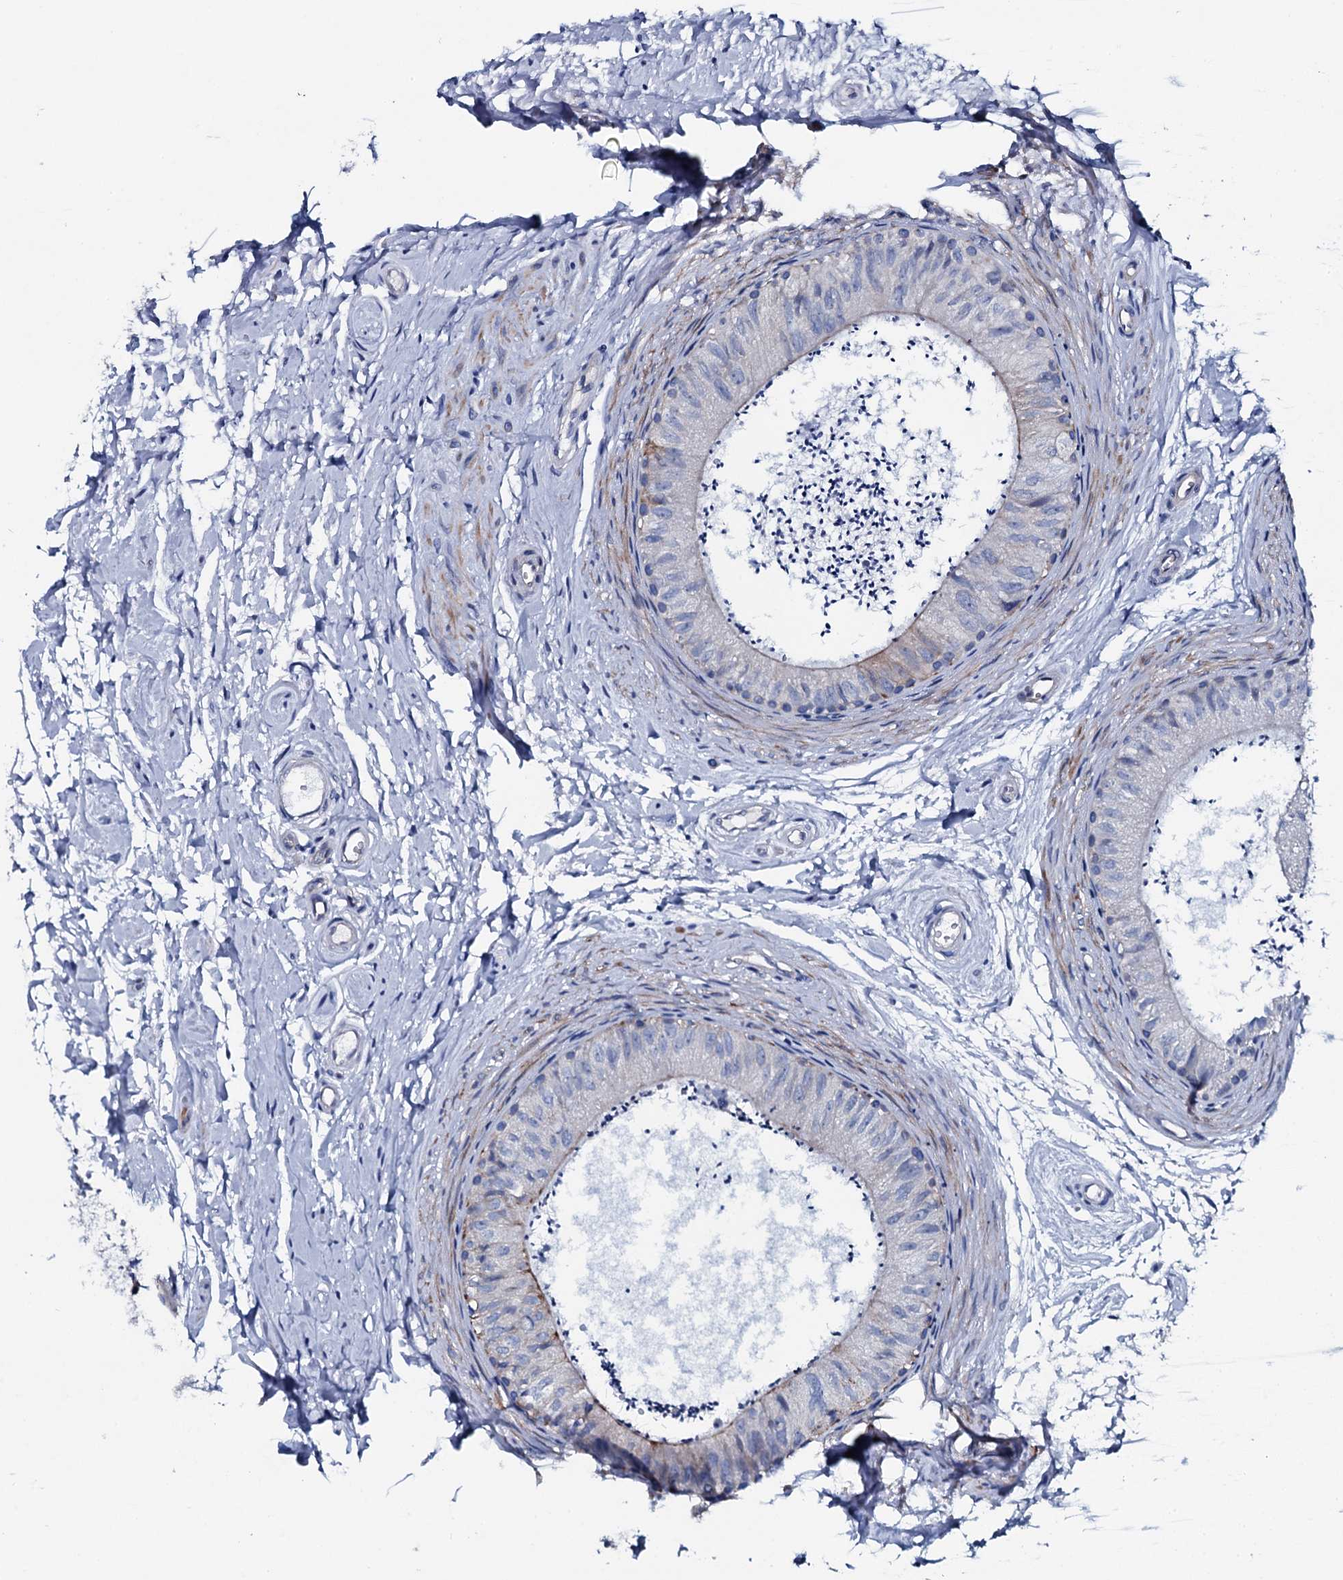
{"staining": {"intensity": "moderate", "quantity": "<25%", "location": "cytoplasmic/membranous"}, "tissue": "epididymis", "cell_type": "Glandular cells", "image_type": "normal", "snomed": [{"axis": "morphology", "description": "Normal tissue, NOS"}, {"axis": "topography", "description": "Epididymis"}], "caption": "Epididymis stained with immunohistochemistry (IHC) shows moderate cytoplasmic/membranous expression in approximately <25% of glandular cells.", "gene": "GYS2", "patient": {"sex": "male", "age": 56}}